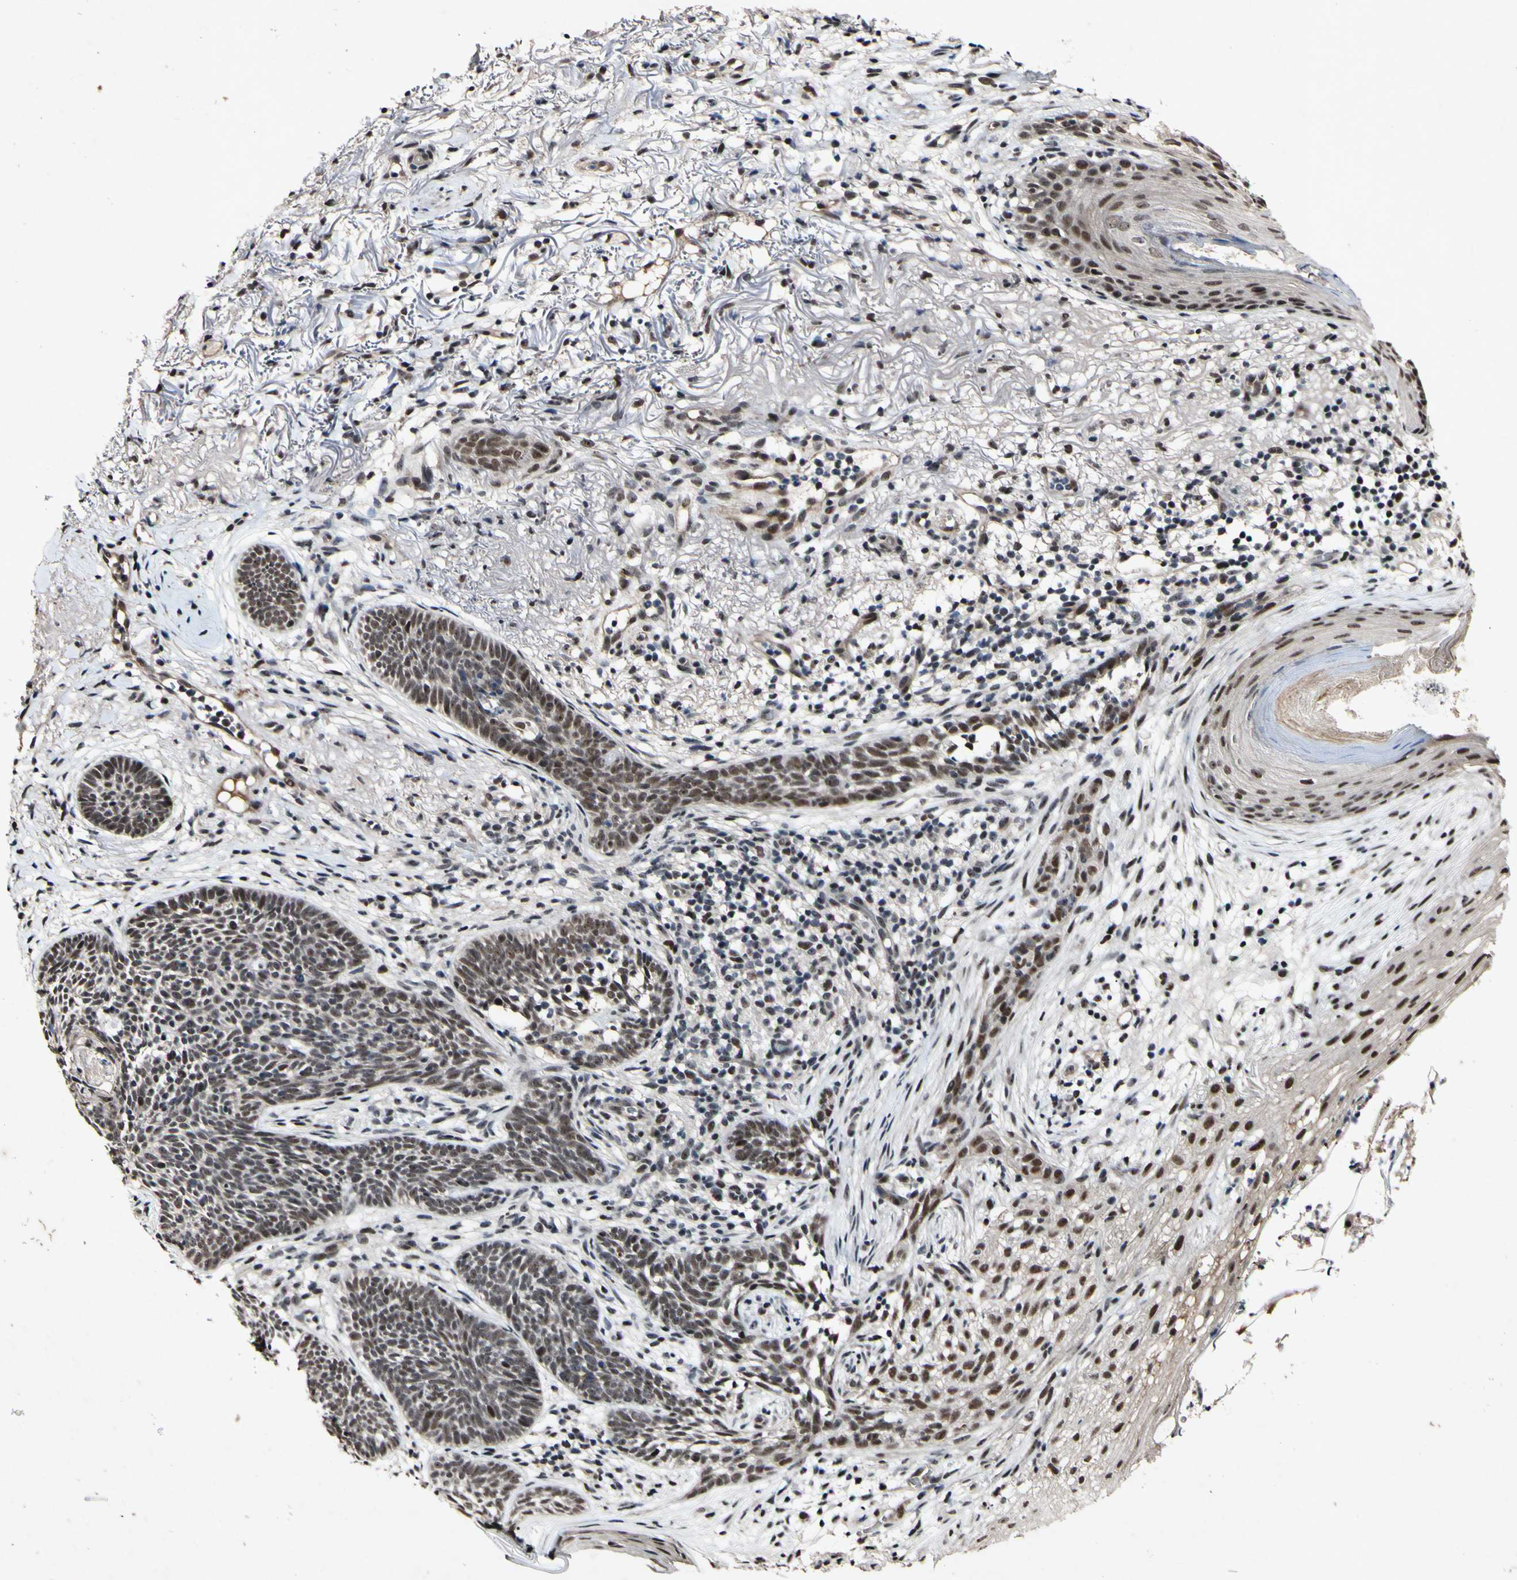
{"staining": {"intensity": "moderate", "quantity": "25%-75%", "location": "nuclear"}, "tissue": "skin cancer", "cell_type": "Tumor cells", "image_type": "cancer", "snomed": [{"axis": "morphology", "description": "Basal cell carcinoma"}, {"axis": "topography", "description": "Skin"}], "caption": "Protein staining displays moderate nuclear staining in approximately 25%-75% of tumor cells in basal cell carcinoma (skin).", "gene": "POLR2F", "patient": {"sex": "female", "age": 70}}